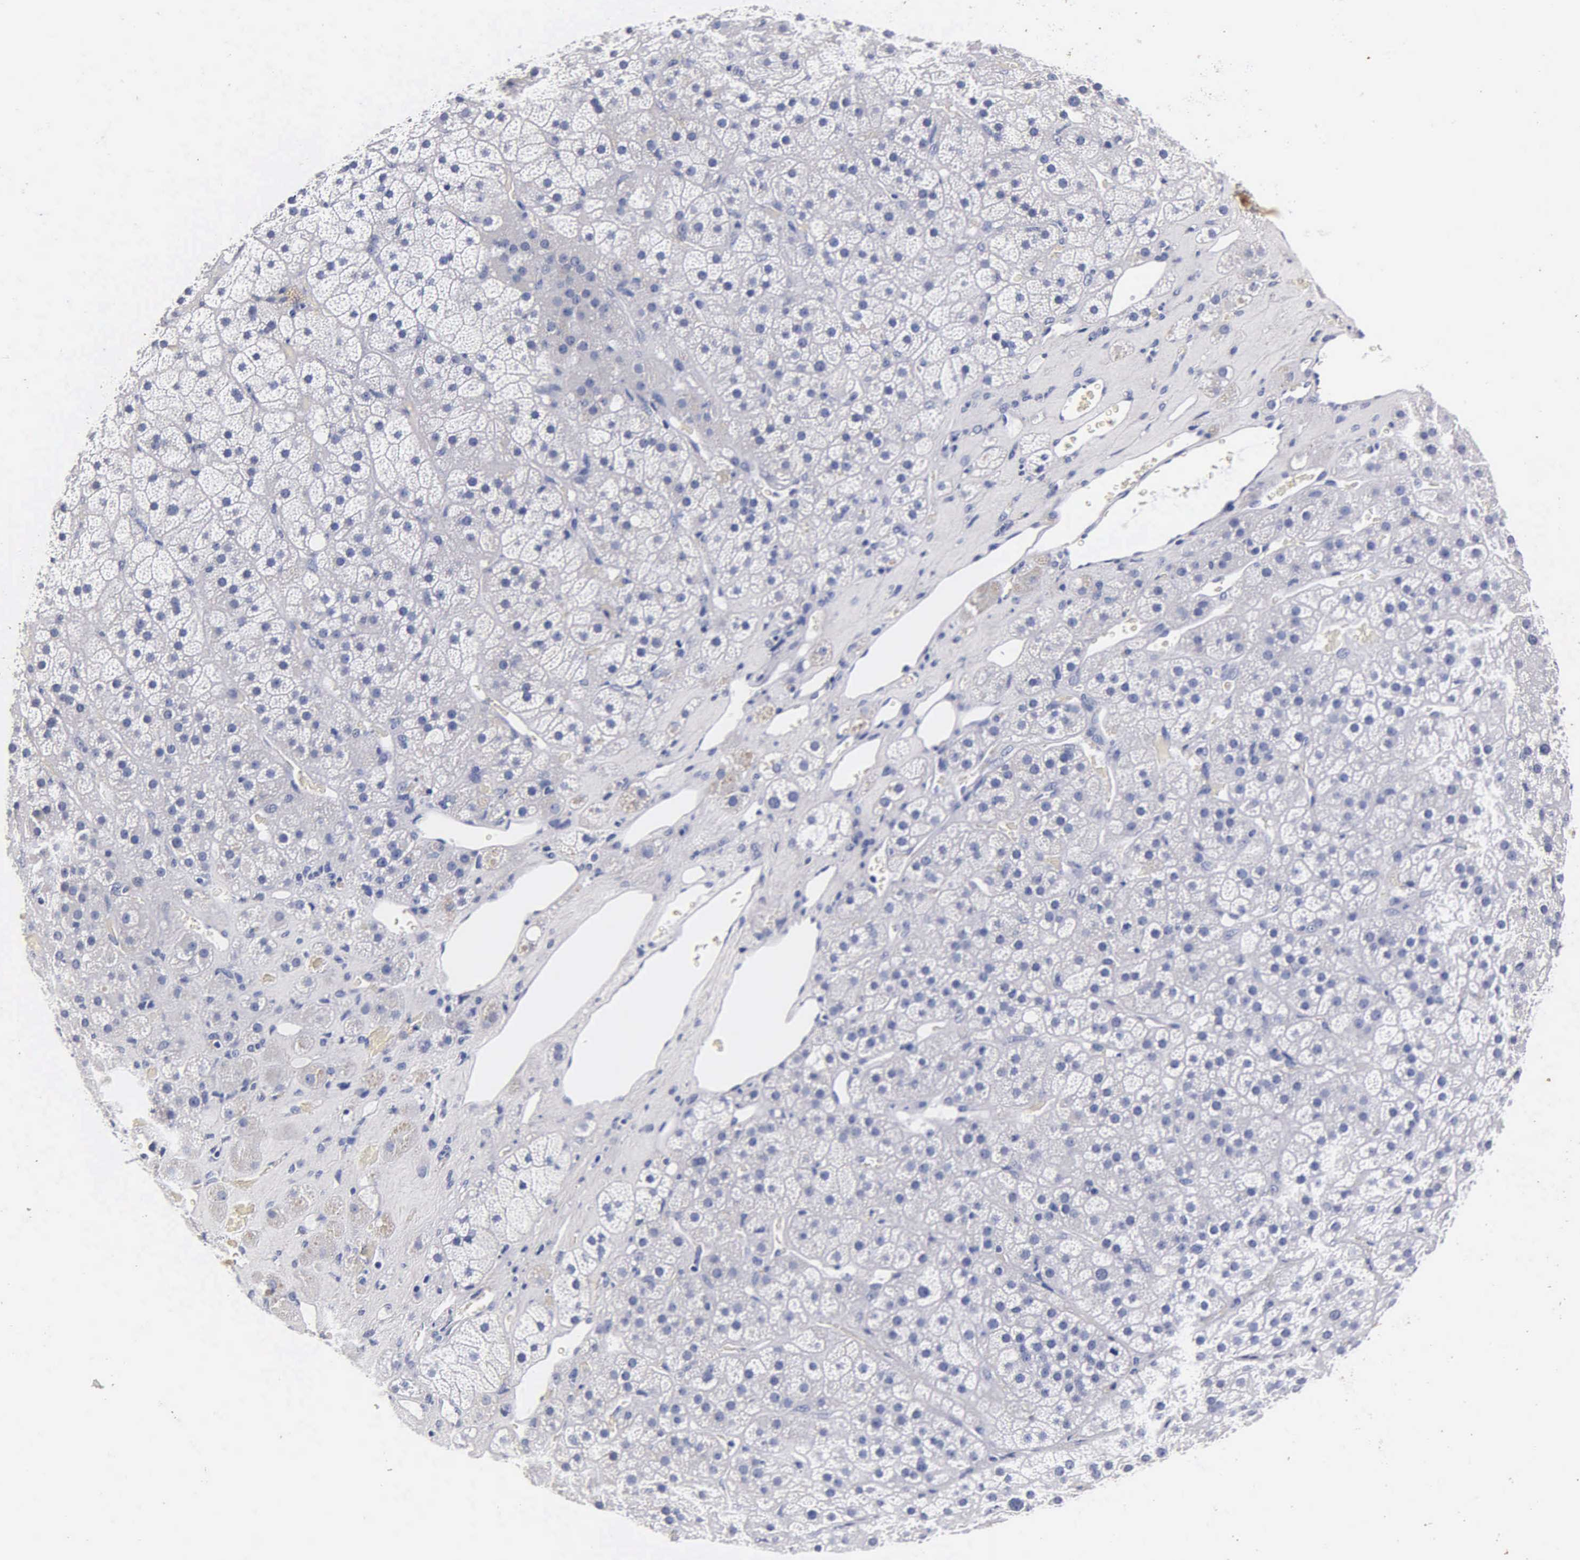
{"staining": {"intensity": "negative", "quantity": "none", "location": "none"}, "tissue": "adrenal gland", "cell_type": "Glandular cells", "image_type": "normal", "snomed": [{"axis": "morphology", "description": "Normal tissue, NOS"}, {"axis": "topography", "description": "Adrenal gland"}], "caption": "Immunohistochemistry histopathology image of normal adrenal gland: human adrenal gland stained with DAB (3,3'-diaminobenzidine) exhibits no significant protein staining in glandular cells.", "gene": "MB", "patient": {"sex": "male", "age": 57}}